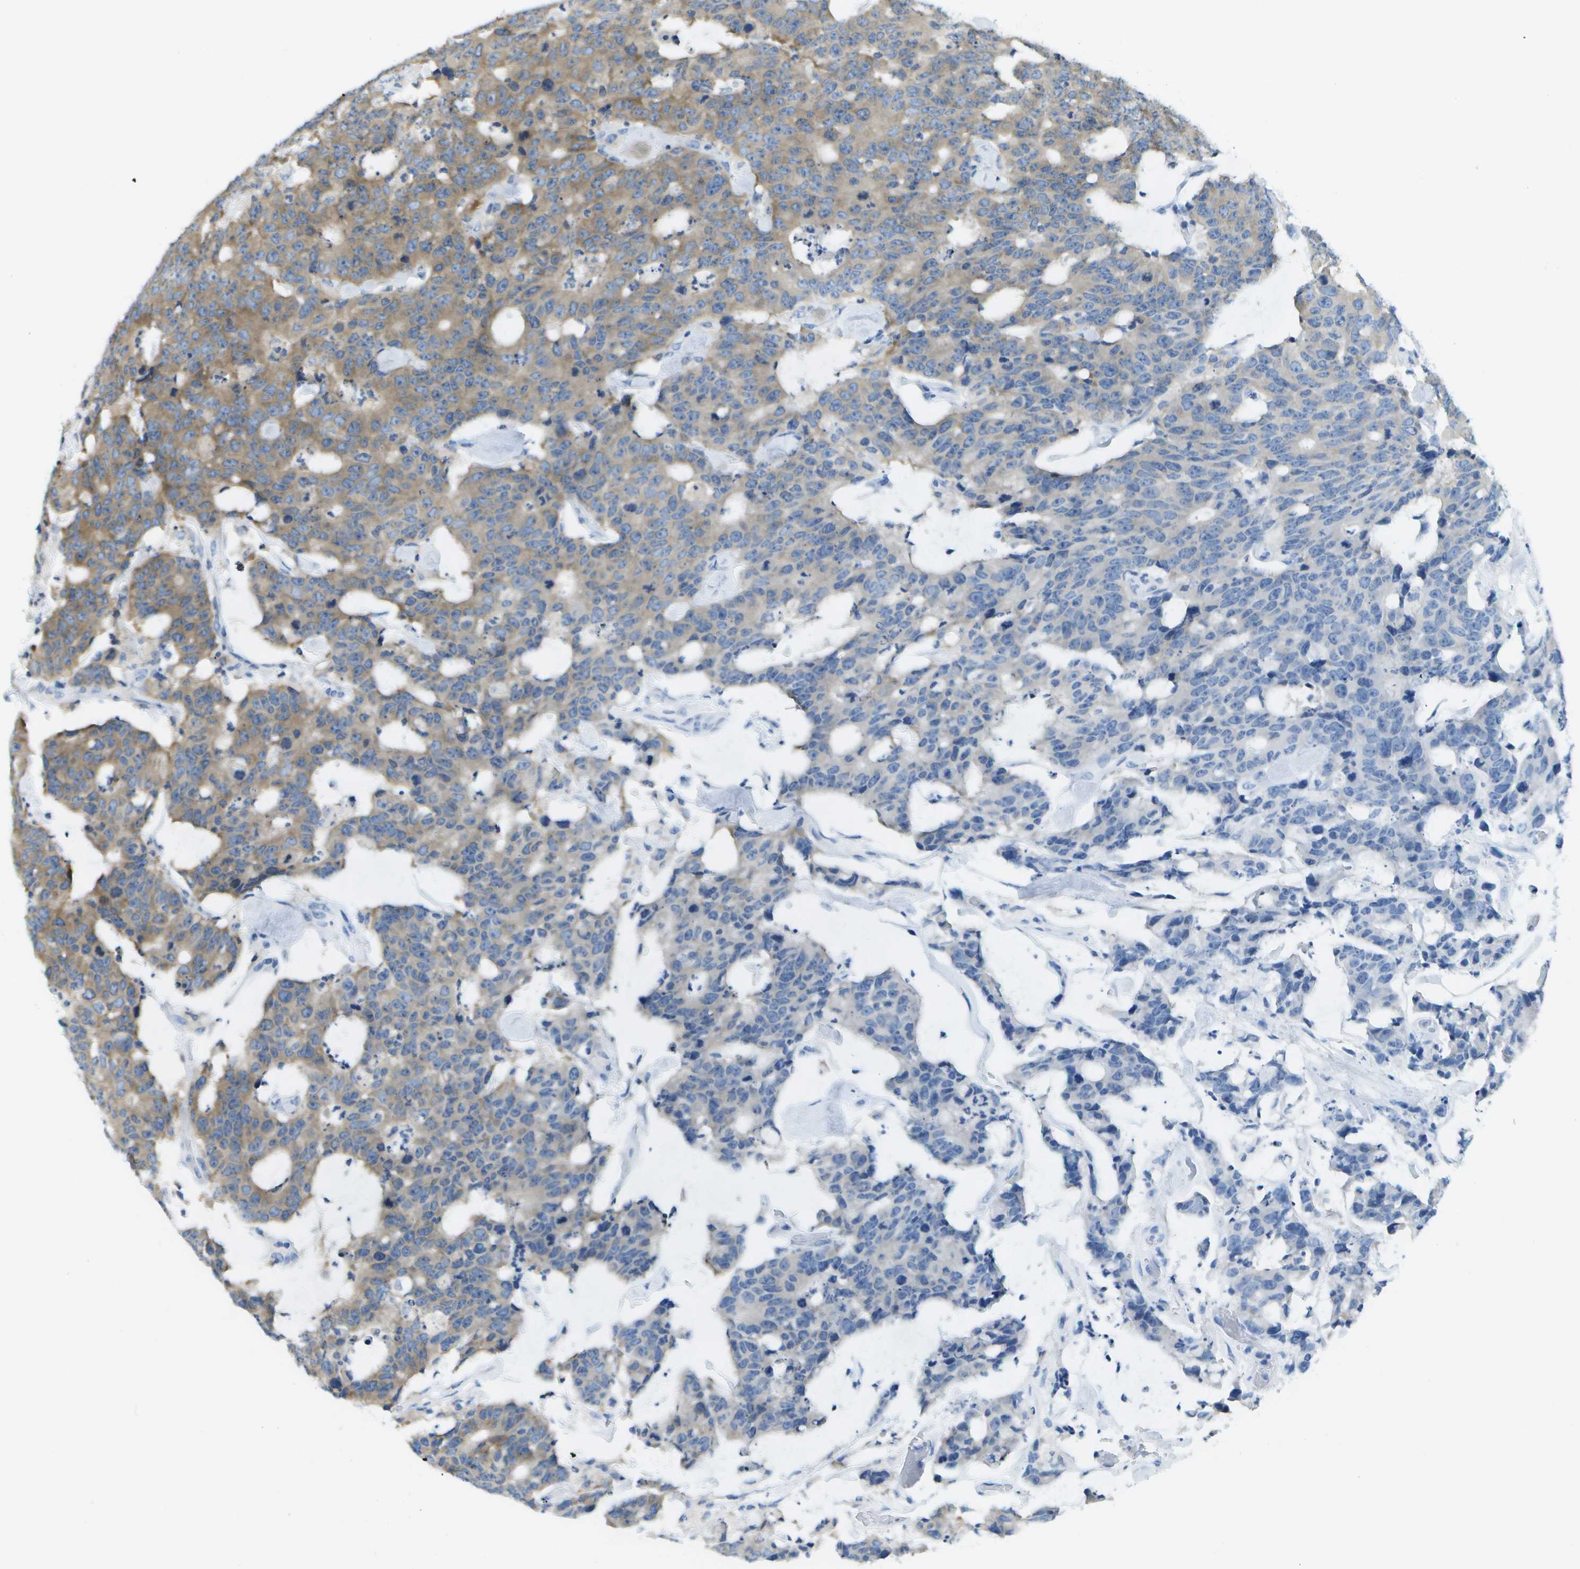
{"staining": {"intensity": "moderate", "quantity": "<25%", "location": "cytoplasmic/membranous"}, "tissue": "colorectal cancer", "cell_type": "Tumor cells", "image_type": "cancer", "snomed": [{"axis": "morphology", "description": "Adenocarcinoma, NOS"}, {"axis": "topography", "description": "Colon"}], "caption": "Adenocarcinoma (colorectal) stained with DAB (3,3'-diaminobenzidine) IHC exhibits low levels of moderate cytoplasmic/membranous staining in approximately <25% of tumor cells. The protein is shown in brown color, while the nuclei are stained blue.", "gene": "WNK2", "patient": {"sex": "female", "age": 86}}